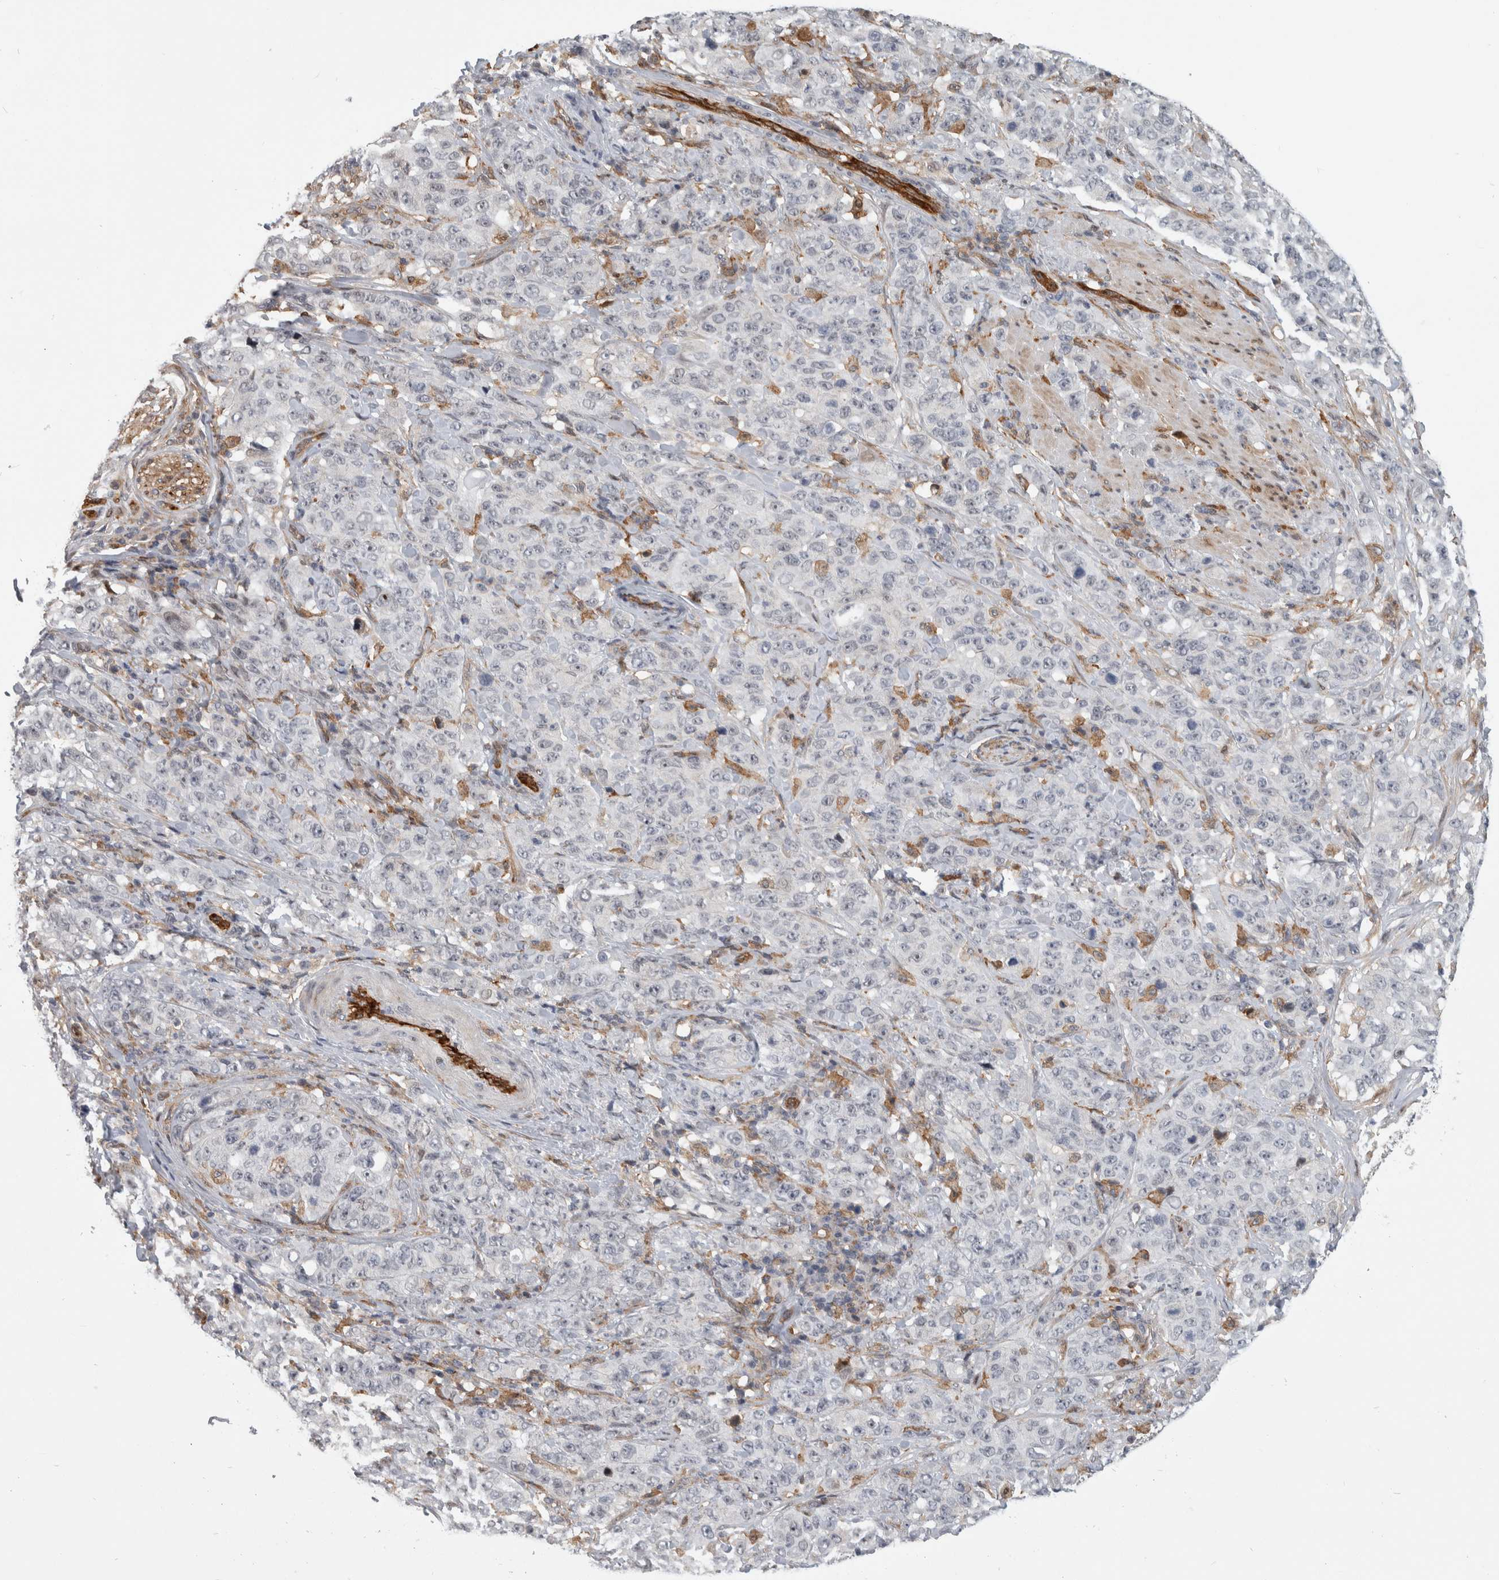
{"staining": {"intensity": "negative", "quantity": "none", "location": "none"}, "tissue": "stomach cancer", "cell_type": "Tumor cells", "image_type": "cancer", "snomed": [{"axis": "morphology", "description": "Adenocarcinoma, NOS"}, {"axis": "topography", "description": "Stomach"}], "caption": "This micrograph is of stomach cancer stained with immunohistochemistry (IHC) to label a protein in brown with the nuclei are counter-stained blue. There is no staining in tumor cells.", "gene": "MSL1", "patient": {"sex": "male", "age": 48}}